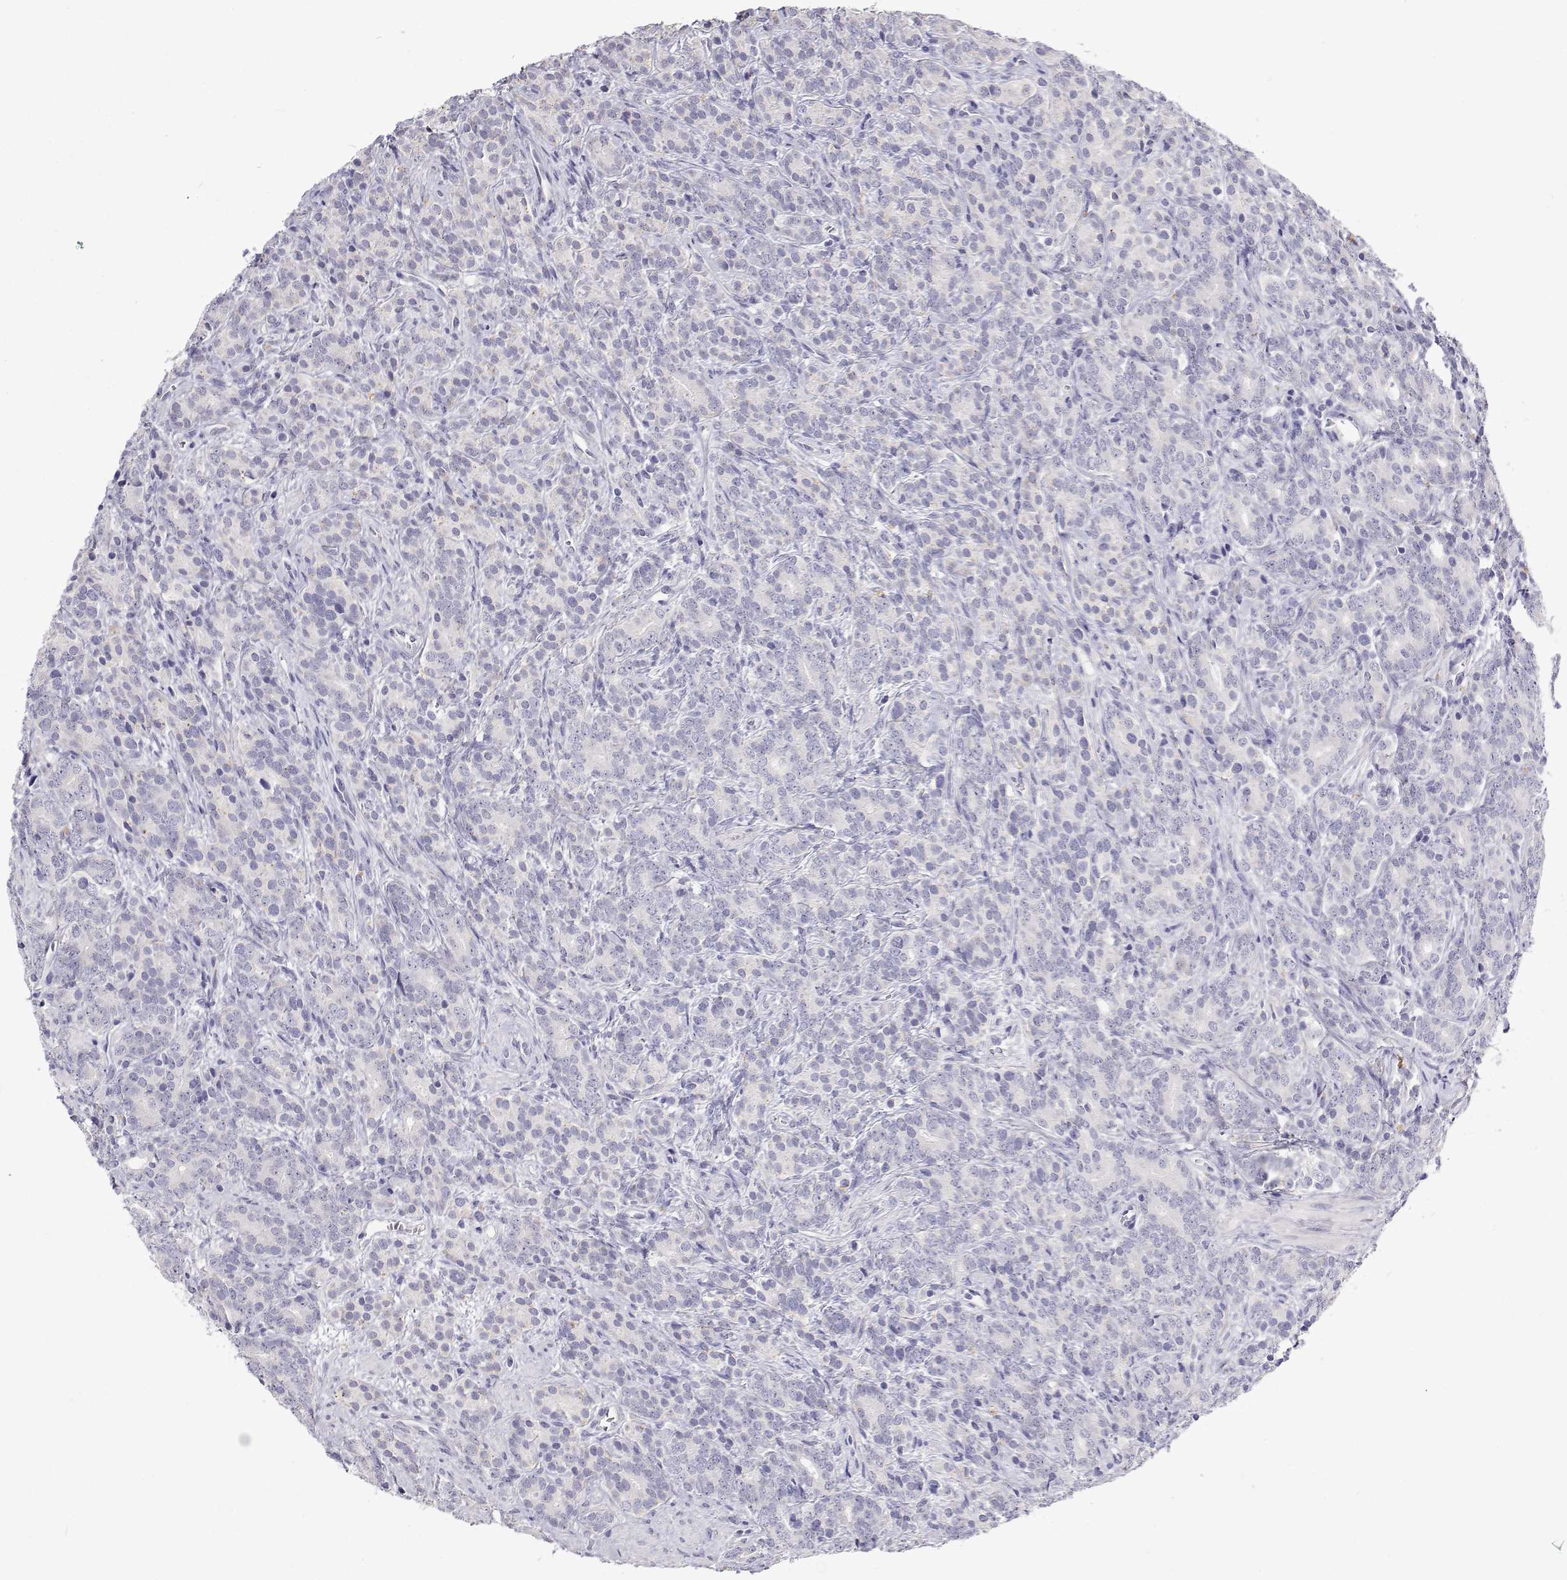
{"staining": {"intensity": "negative", "quantity": "none", "location": "none"}, "tissue": "prostate cancer", "cell_type": "Tumor cells", "image_type": "cancer", "snomed": [{"axis": "morphology", "description": "Adenocarcinoma, High grade"}, {"axis": "topography", "description": "Prostate"}], "caption": "A micrograph of human prostate adenocarcinoma (high-grade) is negative for staining in tumor cells.", "gene": "NCR2", "patient": {"sex": "male", "age": 84}}